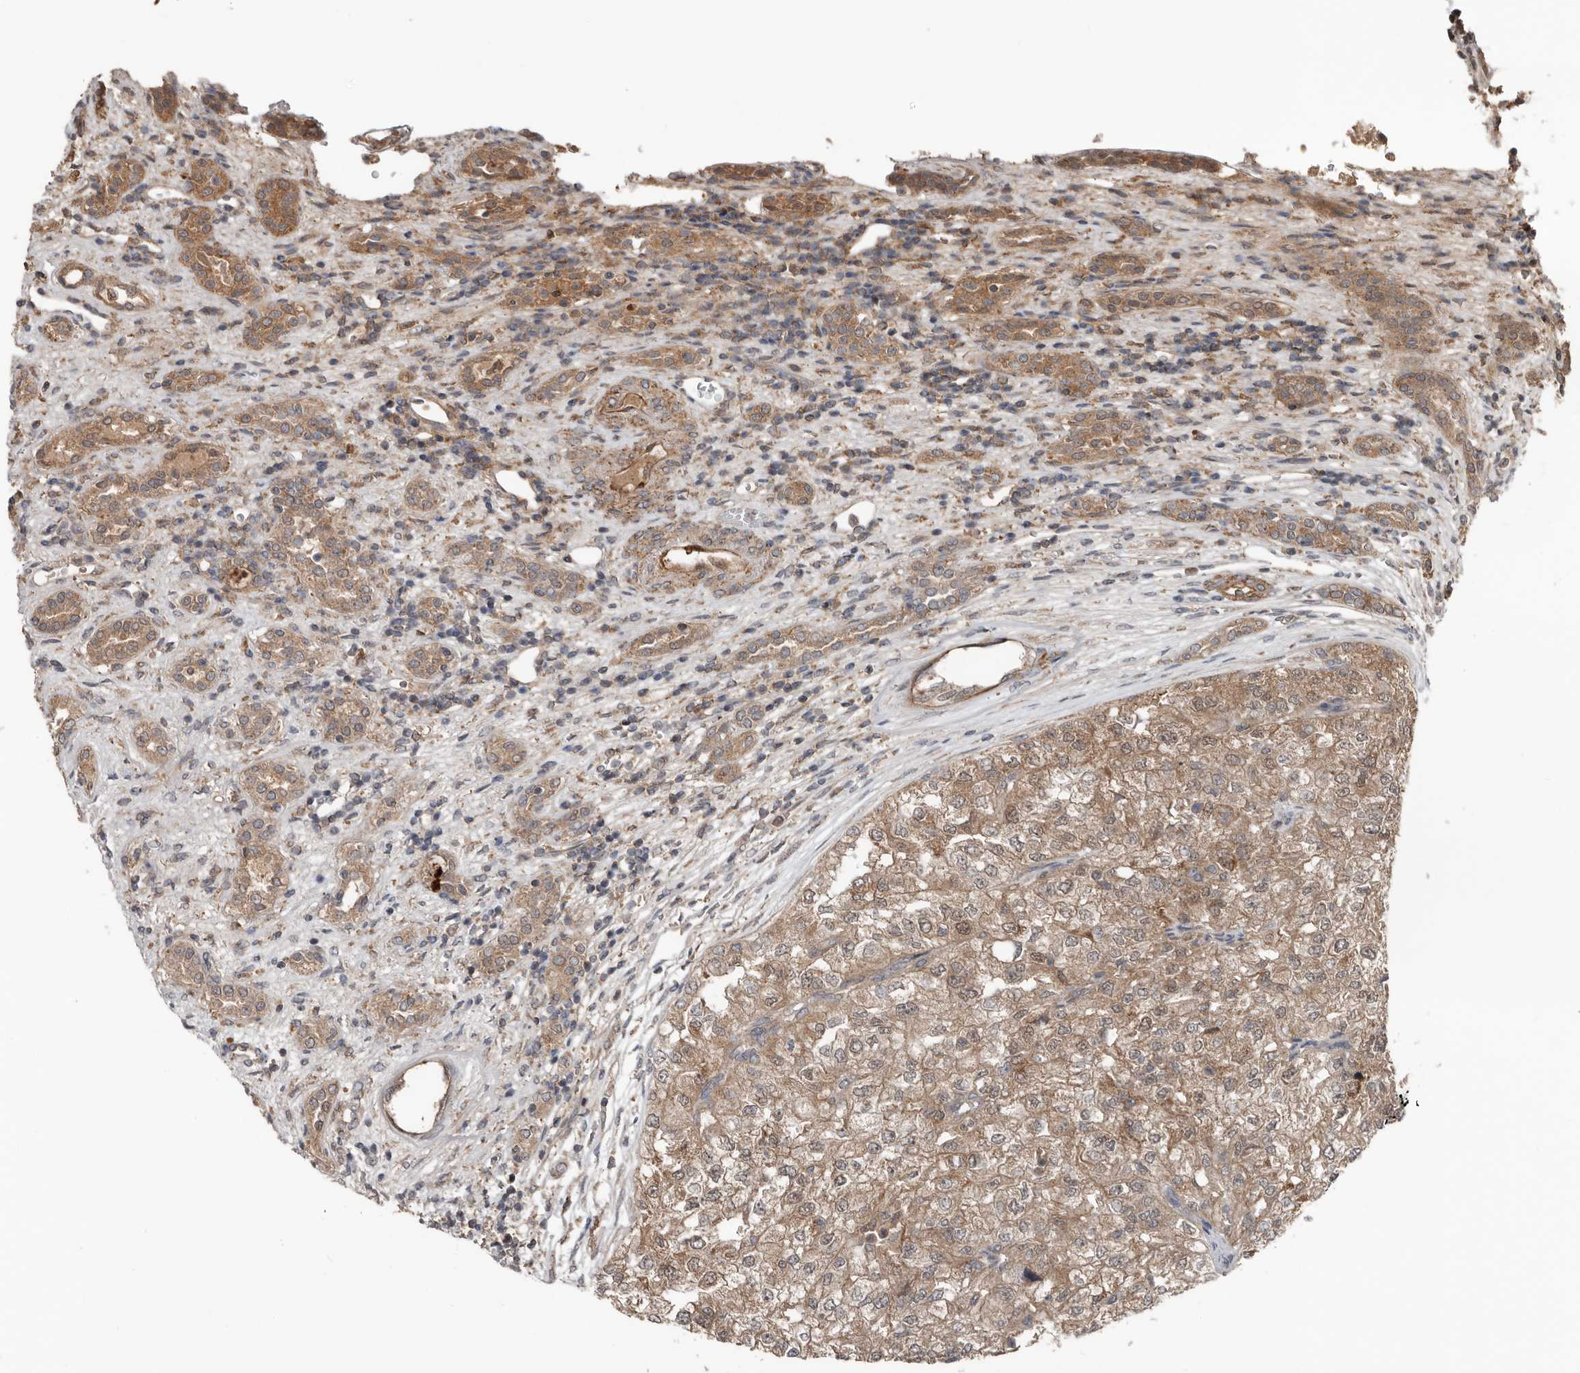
{"staining": {"intensity": "weak", "quantity": ">75%", "location": "cytoplasmic/membranous"}, "tissue": "renal cancer", "cell_type": "Tumor cells", "image_type": "cancer", "snomed": [{"axis": "morphology", "description": "Adenocarcinoma, NOS"}, {"axis": "topography", "description": "Kidney"}], "caption": "A brown stain highlights weak cytoplasmic/membranous staining of a protein in renal adenocarcinoma tumor cells.", "gene": "DNAJB4", "patient": {"sex": "female", "age": 54}}